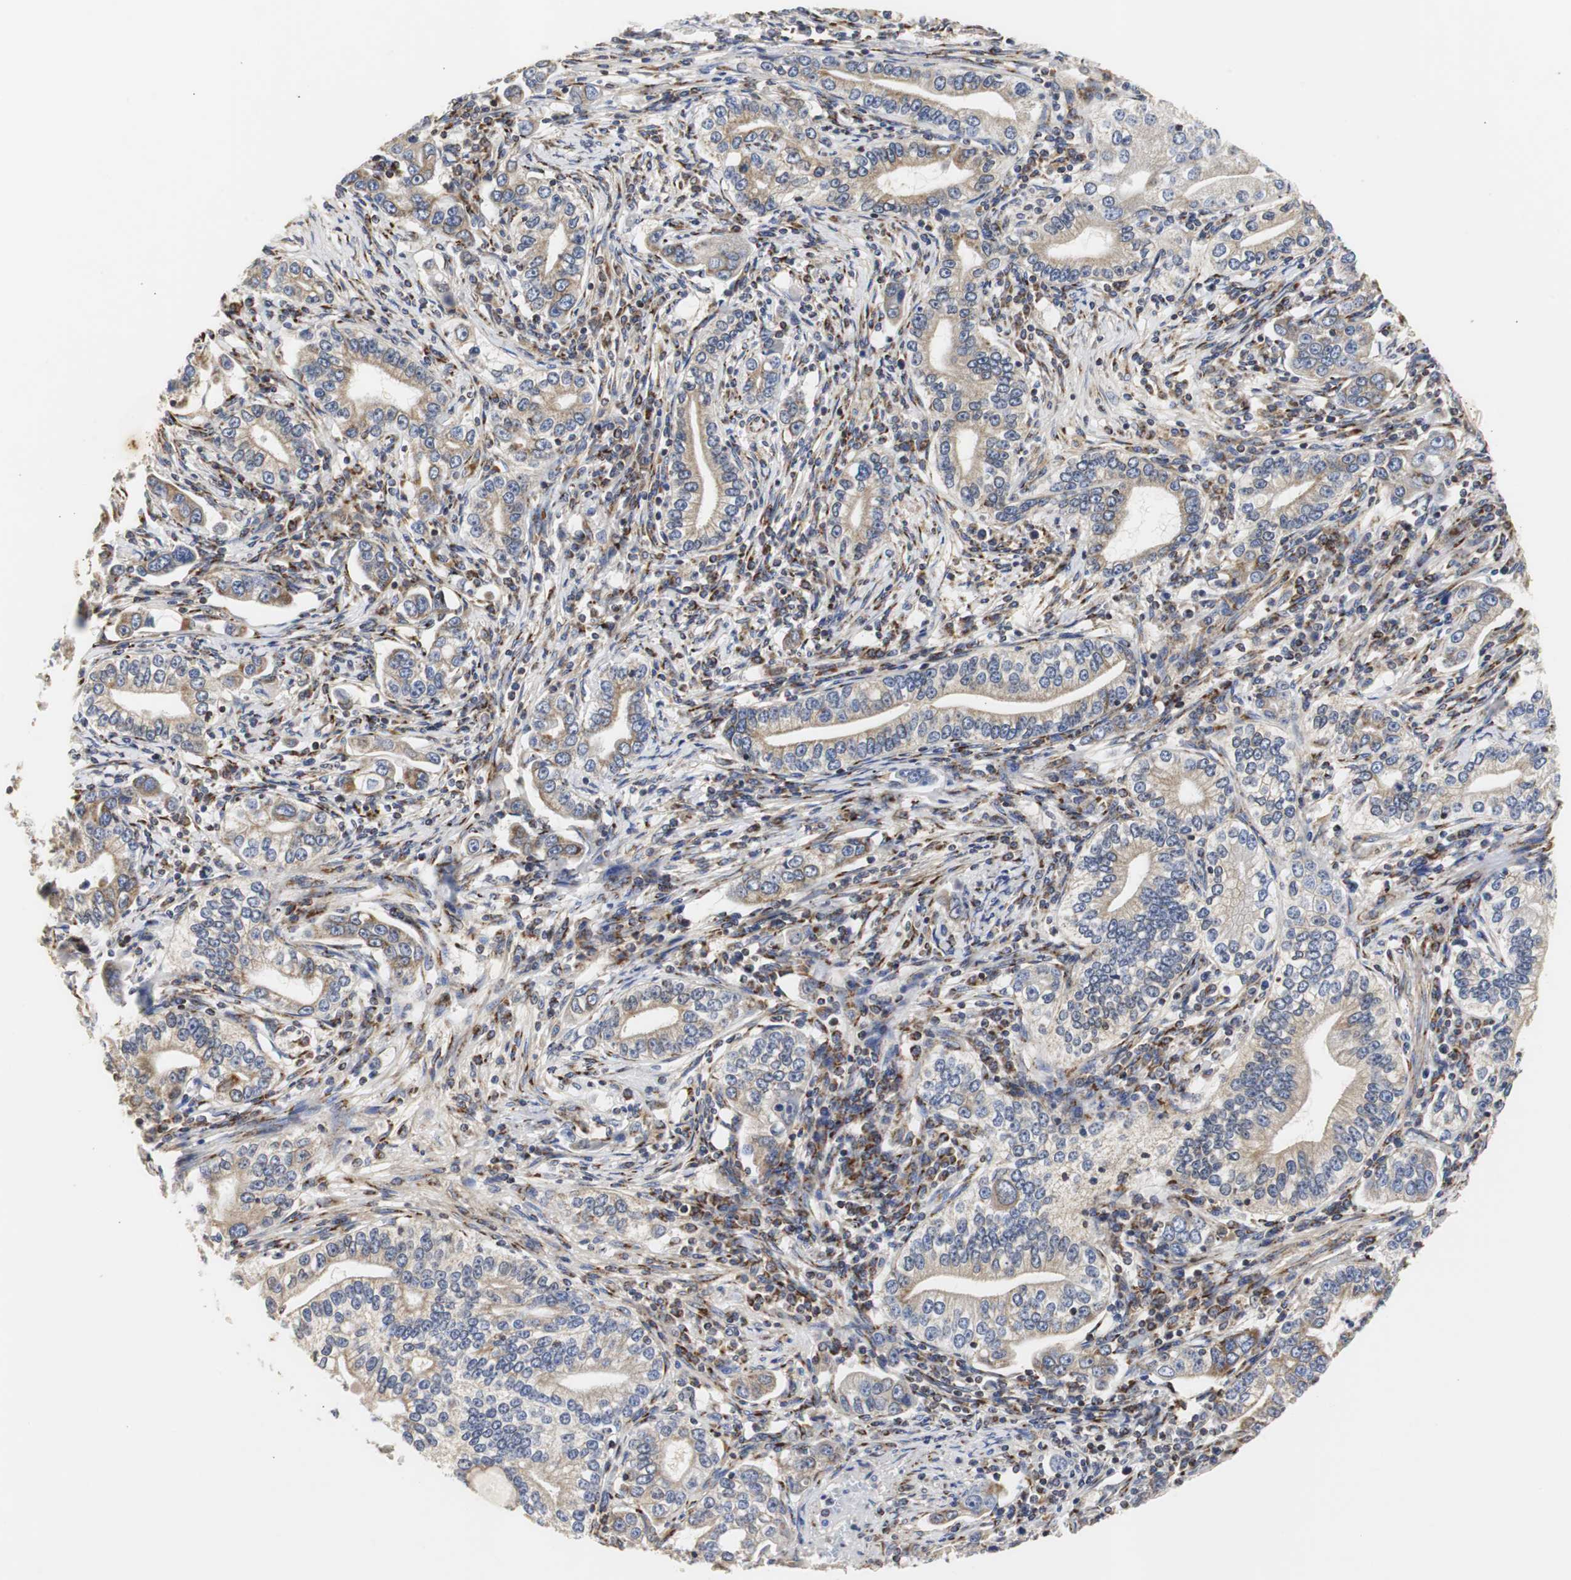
{"staining": {"intensity": "moderate", "quantity": "25%-75%", "location": "cytoplasmic/membranous"}, "tissue": "stomach cancer", "cell_type": "Tumor cells", "image_type": "cancer", "snomed": [{"axis": "morphology", "description": "Adenocarcinoma, NOS"}, {"axis": "topography", "description": "Stomach, lower"}], "caption": "A brown stain labels moderate cytoplasmic/membranous expression of a protein in stomach adenocarcinoma tumor cells. The staining was performed using DAB (3,3'-diaminobenzidine) to visualize the protein expression in brown, while the nuclei were stained in blue with hematoxylin (Magnification: 20x).", "gene": "HSD17B10", "patient": {"sex": "female", "age": 72}}